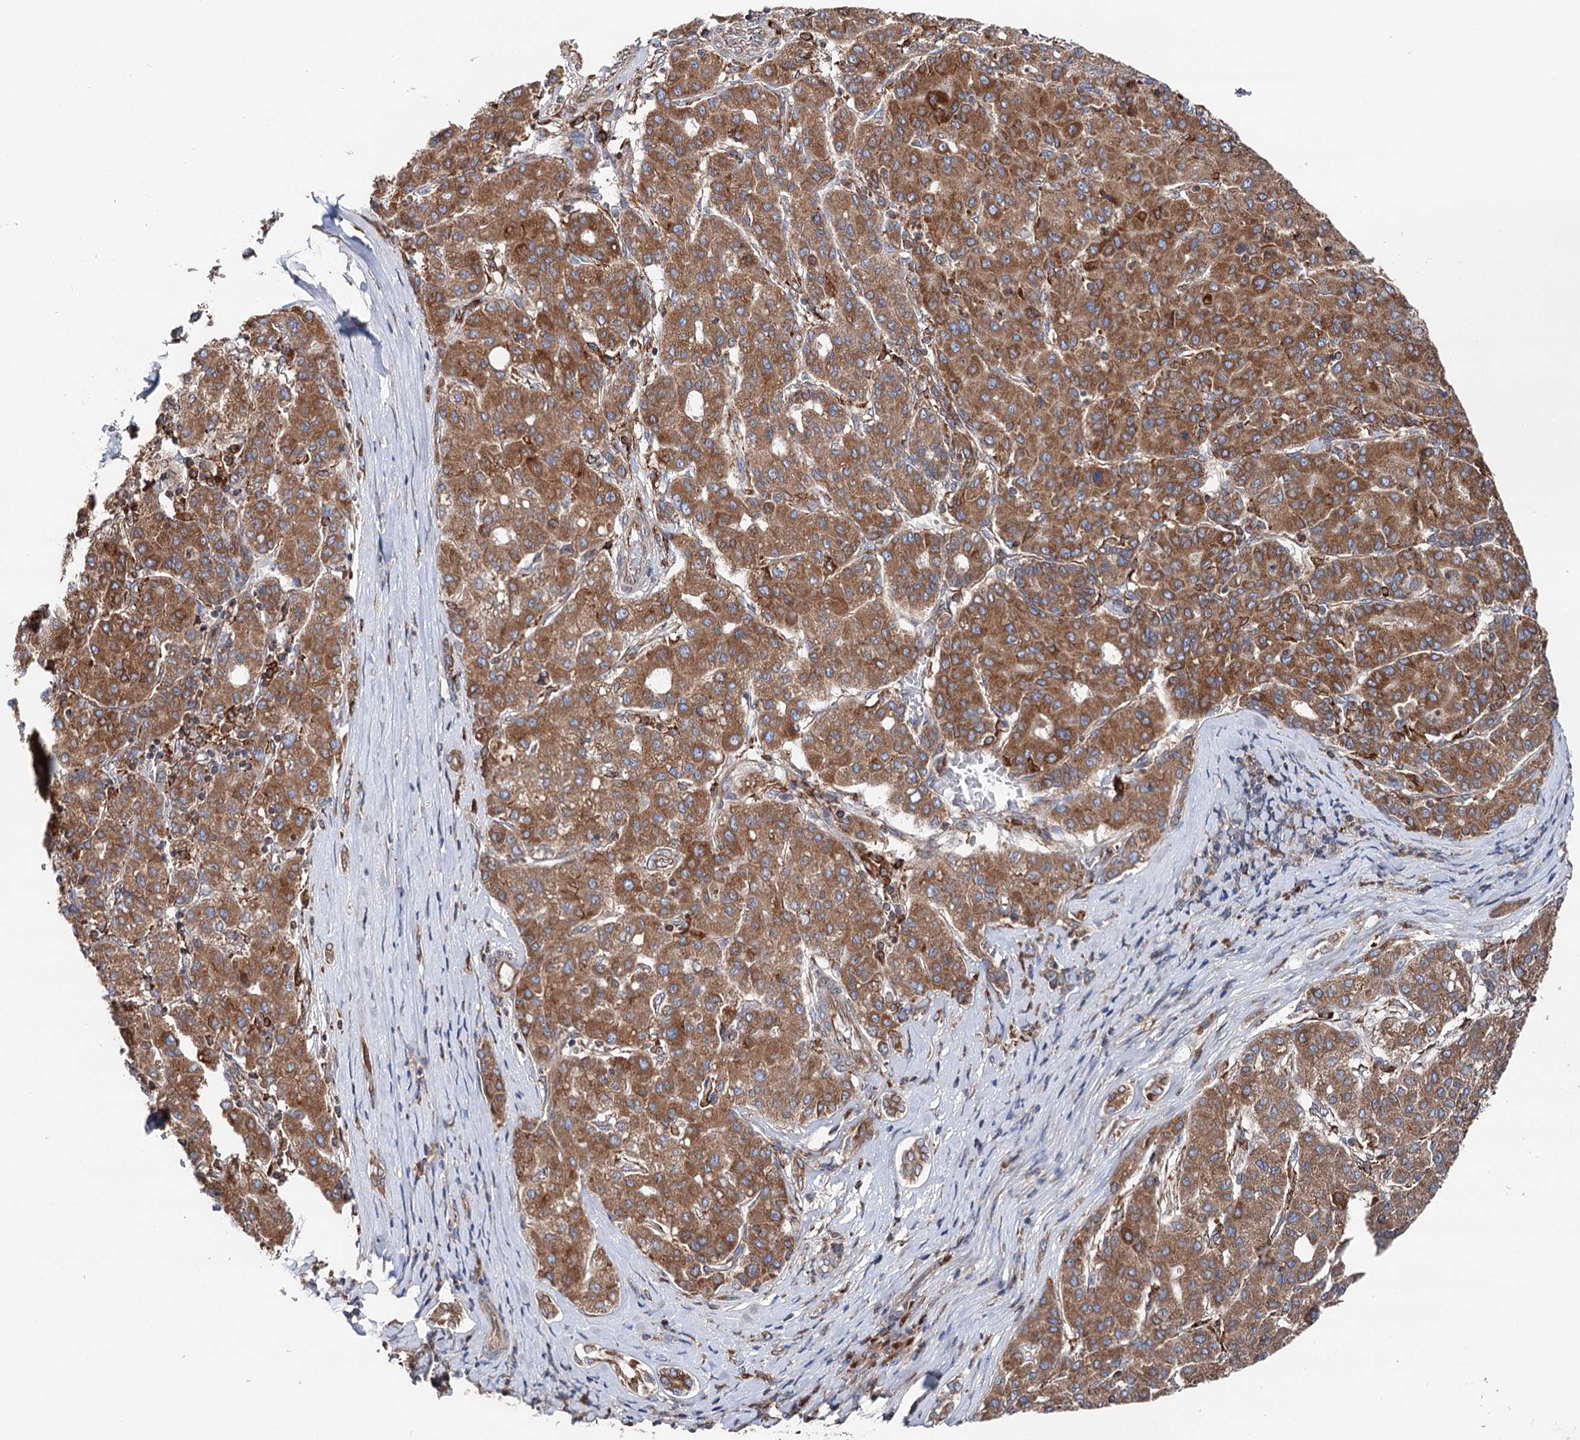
{"staining": {"intensity": "moderate", "quantity": ">75%", "location": "cytoplasmic/membranous"}, "tissue": "liver cancer", "cell_type": "Tumor cells", "image_type": "cancer", "snomed": [{"axis": "morphology", "description": "Carcinoma, Hepatocellular, NOS"}, {"axis": "topography", "description": "Liver"}], "caption": "Immunohistochemical staining of human liver hepatocellular carcinoma displays medium levels of moderate cytoplasmic/membranous positivity in approximately >75% of tumor cells.", "gene": "ERP29", "patient": {"sex": "male", "age": 65}}